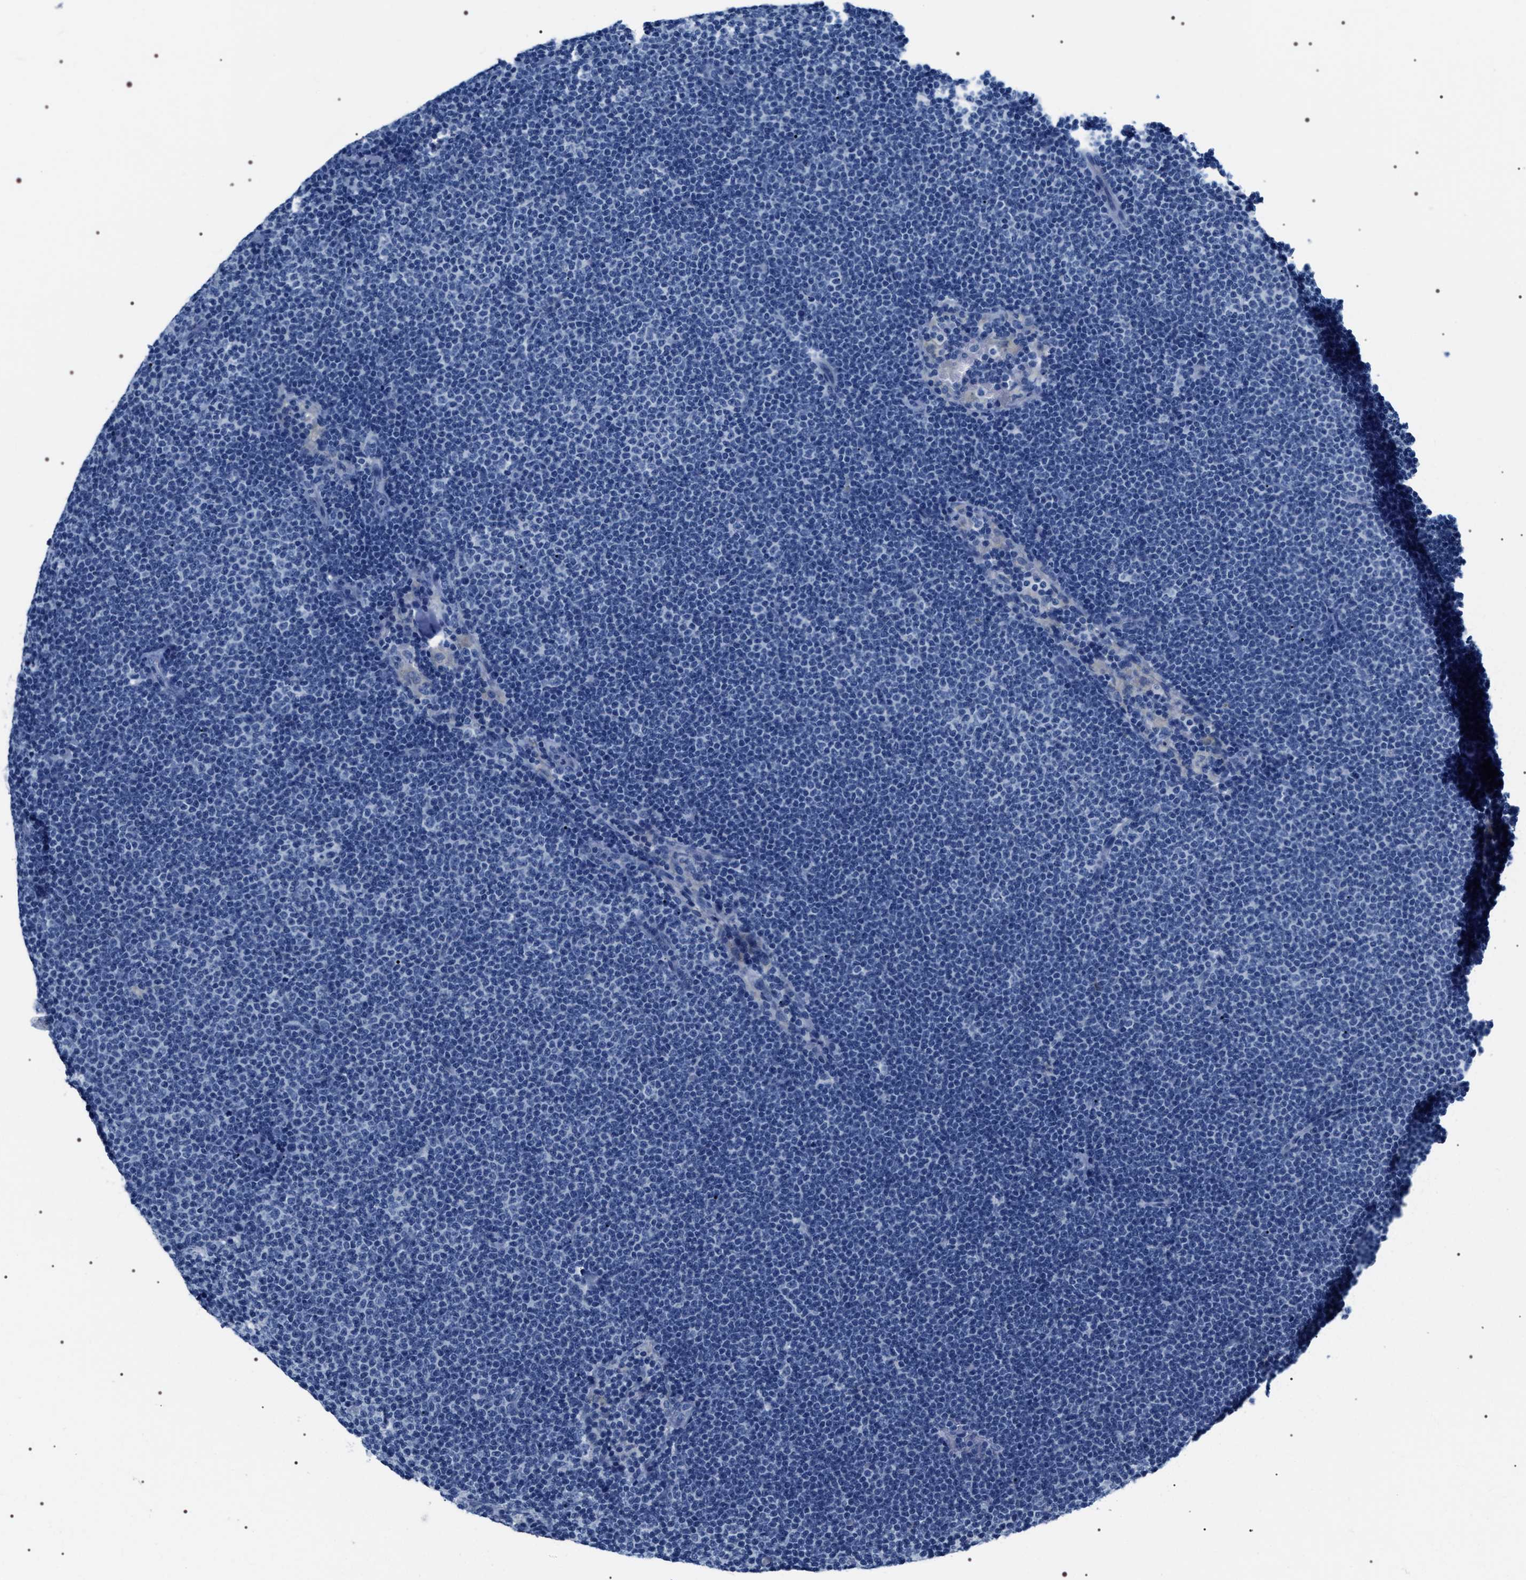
{"staining": {"intensity": "negative", "quantity": "none", "location": "none"}, "tissue": "lymphoma", "cell_type": "Tumor cells", "image_type": "cancer", "snomed": [{"axis": "morphology", "description": "Malignant lymphoma, non-Hodgkin's type, Low grade"}, {"axis": "topography", "description": "Lymph node"}], "caption": "Immunohistochemistry of malignant lymphoma, non-Hodgkin's type (low-grade) demonstrates no positivity in tumor cells.", "gene": "ADH4", "patient": {"sex": "female", "age": 53}}